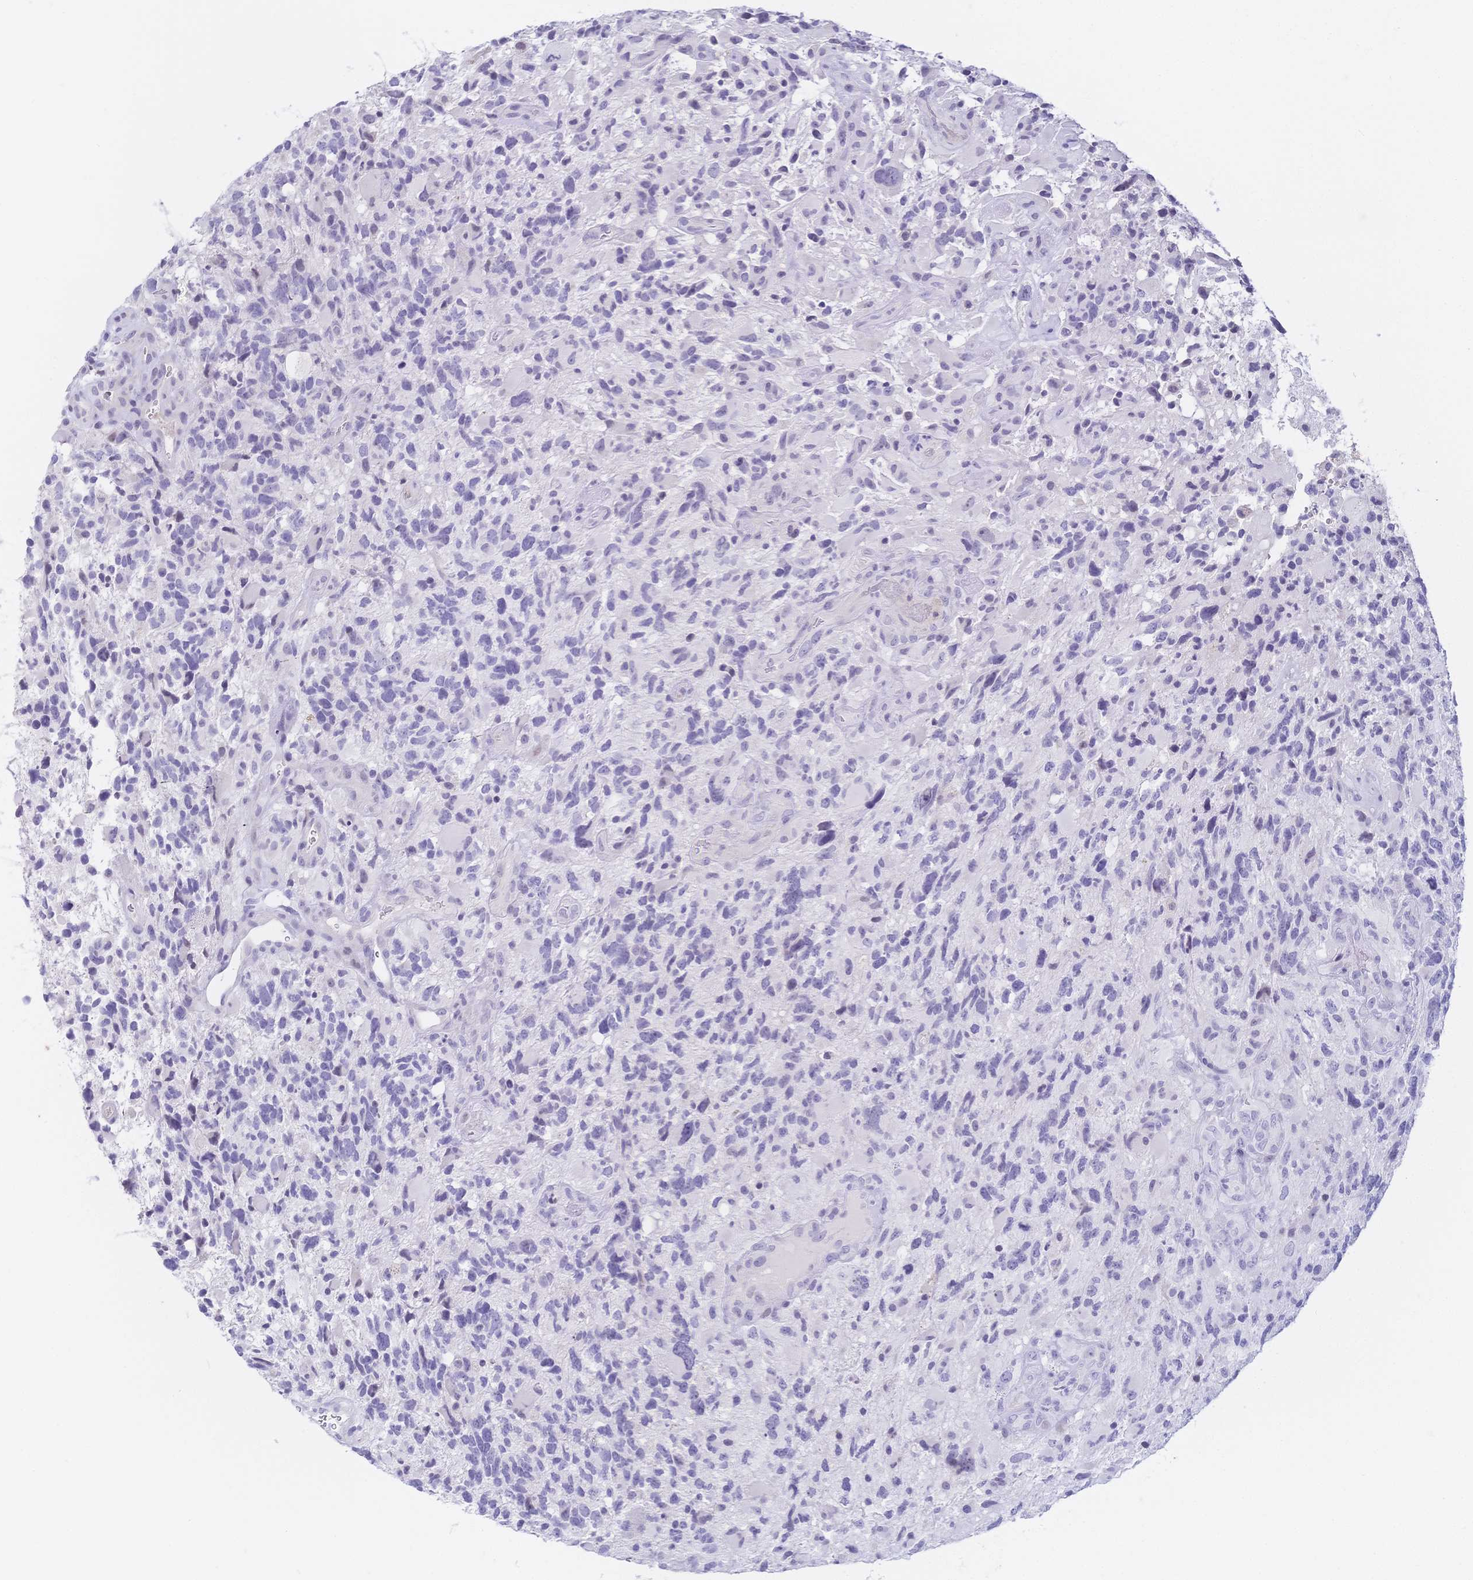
{"staining": {"intensity": "negative", "quantity": "none", "location": "none"}, "tissue": "glioma", "cell_type": "Tumor cells", "image_type": "cancer", "snomed": [{"axis": "morphology", "description": "Glioma, malignant, High grade"}, {"axis": "topography", "description": "Brain"}], "caption": "This is a micrograph of immunohistochemistry (IHC) staining of malignant glioma (high-grade), which shows no staining in tumor cells.", "gene": "CR2", "patient": {"sex": "female", "age": 71}}